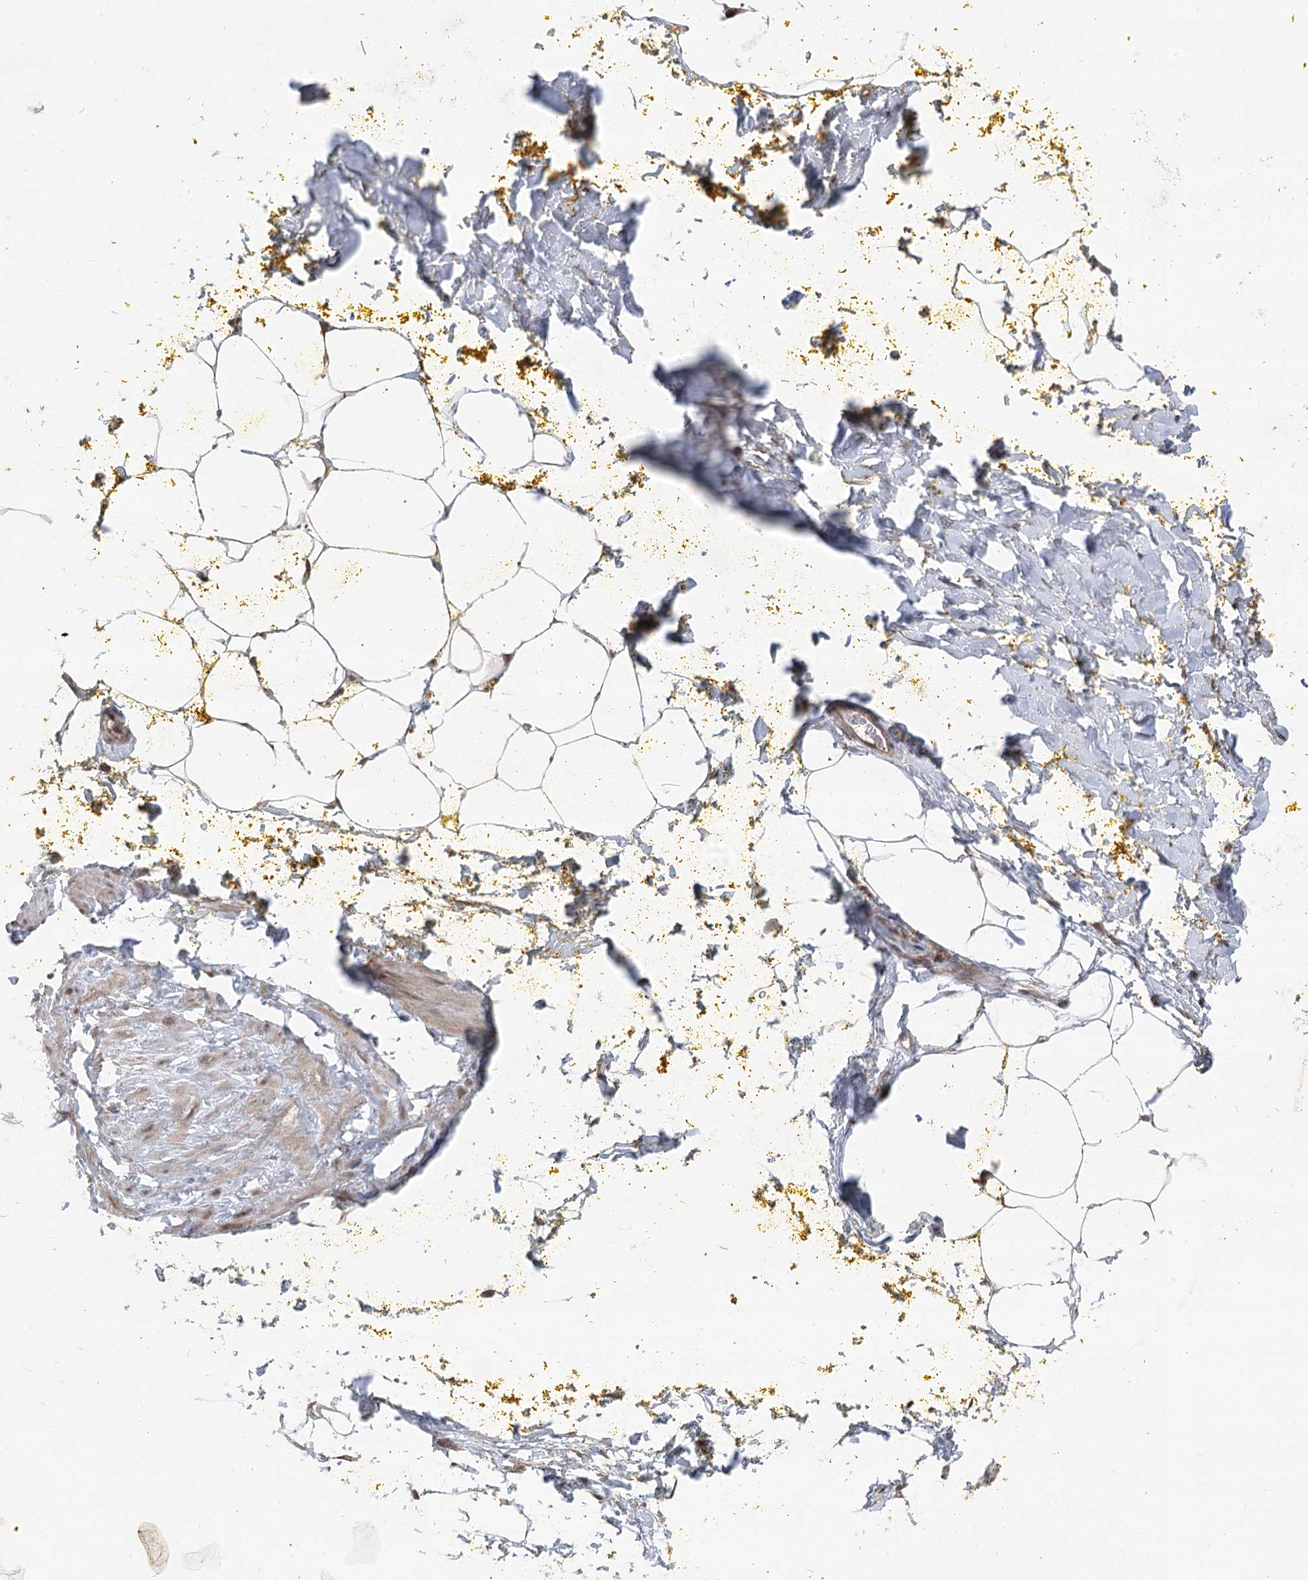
{"staining": {"intensity": "weak", "quantity": ">75%", "location": "cytoplasmic/membranous"}, "tissue": "adipose tissue", "cell_type": "Adipocytes", "image_type": "normal", "snomed": [{"axis": "morphology", "description": "Normal tissue, NOS"}, {"axis": "morphology", "description": "Adenocarcinoma, Low grade"}, {"axis": "topography", "description": "Prostate"}, {"axis": "topography", "description": "Peripheral nerve tissue"}], "caption": "Immunohistochemistry (IHC) image of benign adipose tissue: human adipose tissue stained using IHC displays low levels of weak protein expression localized specifically in the cytoplasmic/membranous of adipocytes, appearing as a cytoplasmic/membranous brown color.", "gene": "CCSER2", "patient": {"sex": "male", "age": 63}}